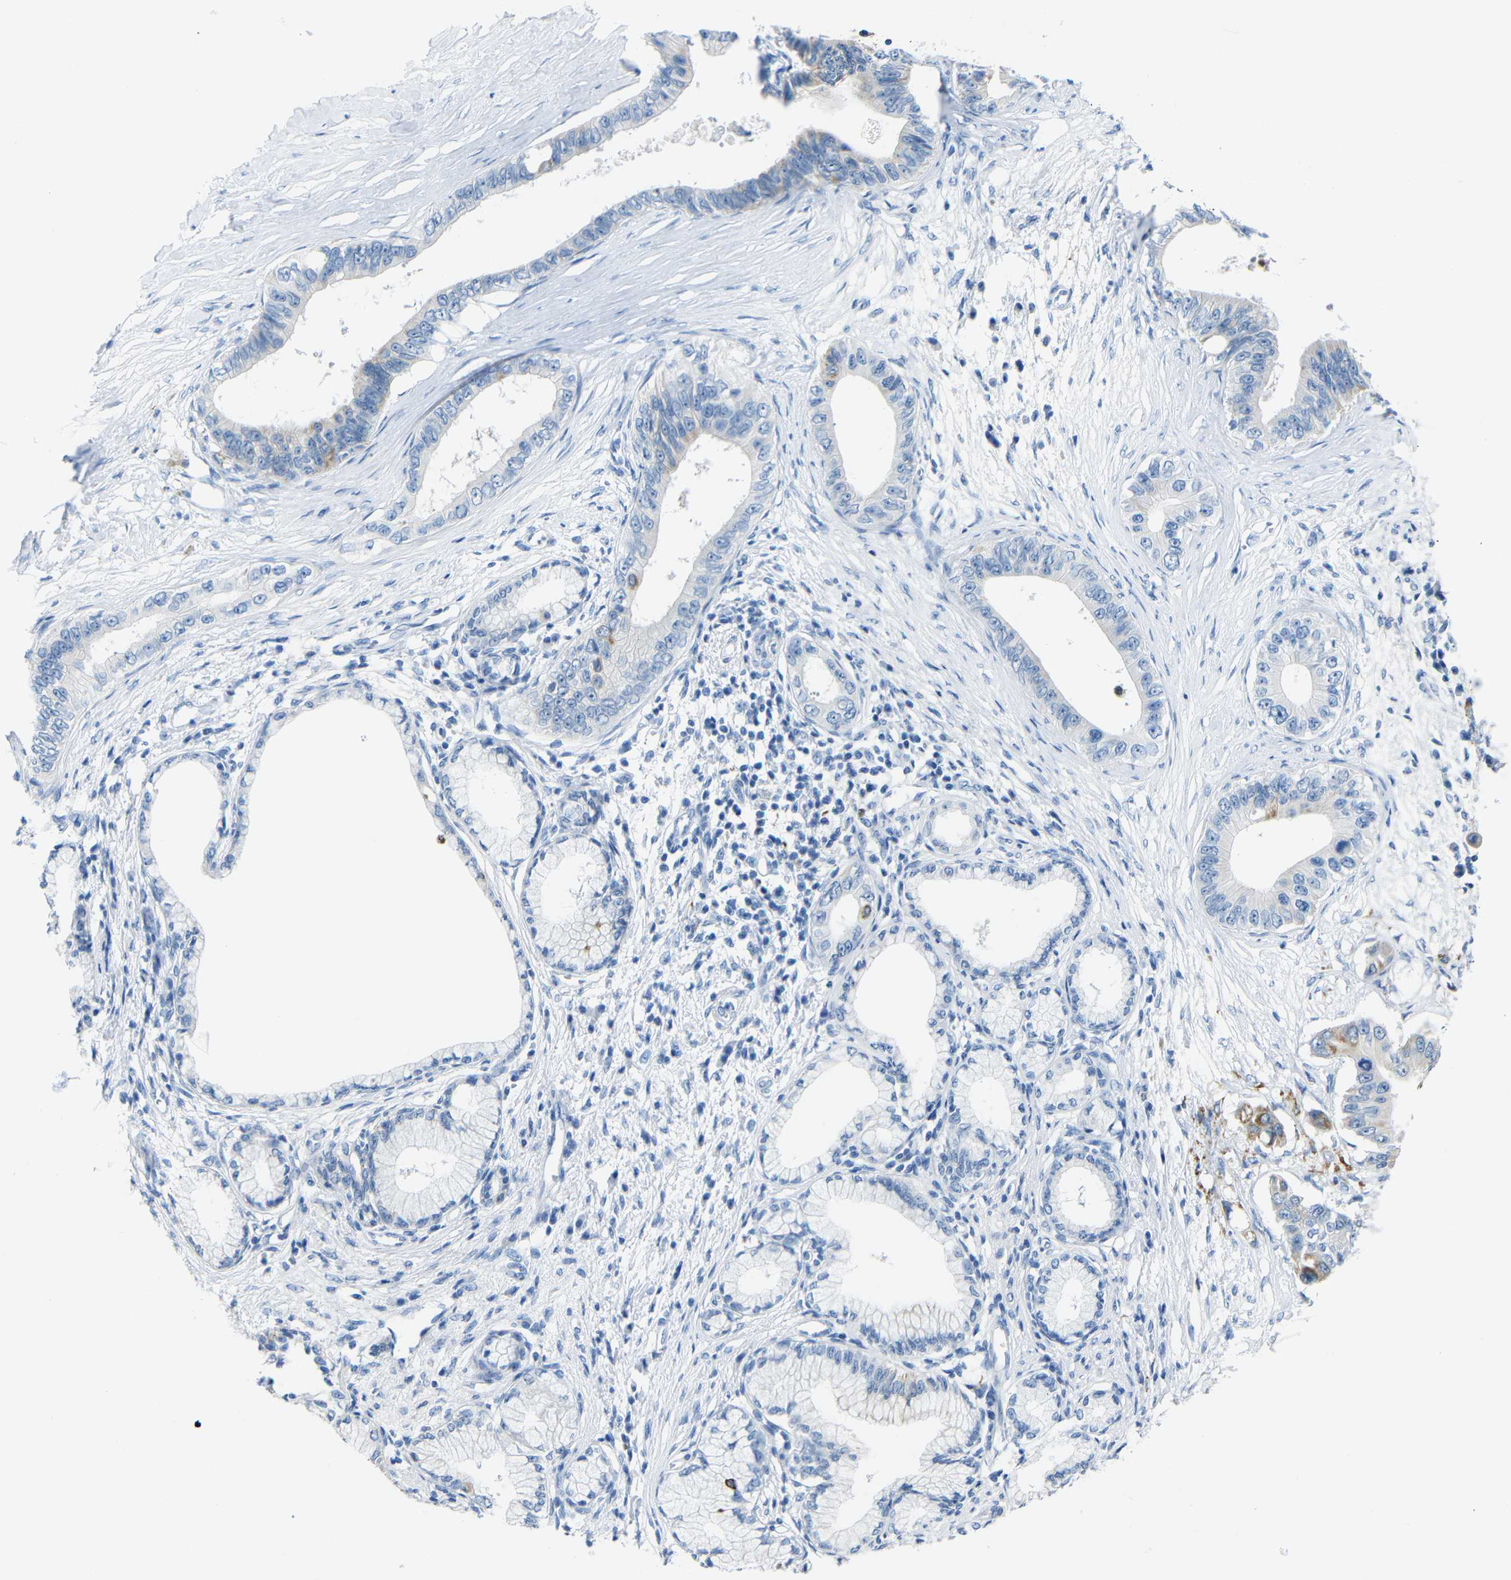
{"staining": {"intensity": "moderate", "quantity": "<25%", "location": "cytoplasmic/membranous"}, "tissue": "pancreatic cancer", "cell_type": "Tumor cells", "image_type": "cancer", "snomed": [{"axis": "morphology", "description": "Adenocarcinoma, NOS"}, {"axis": "topography", "description": "Pancreas"}], "caption": "Immunohistochemical staining of human pancreatic adenocarcinoma demonstrates low levels of moderate cytoplasmic/membranous protein staining in approximately <25% of tumor cells. The staining was performed using DAB (3,3'-diaminobenzidine) to visualize the protein expression in brown, while the nuclei were stained in blue with hematoxylin (Magnification: 20x).", "gene": "C15orf48", "patient": {"sex": "male", "age": 77}}